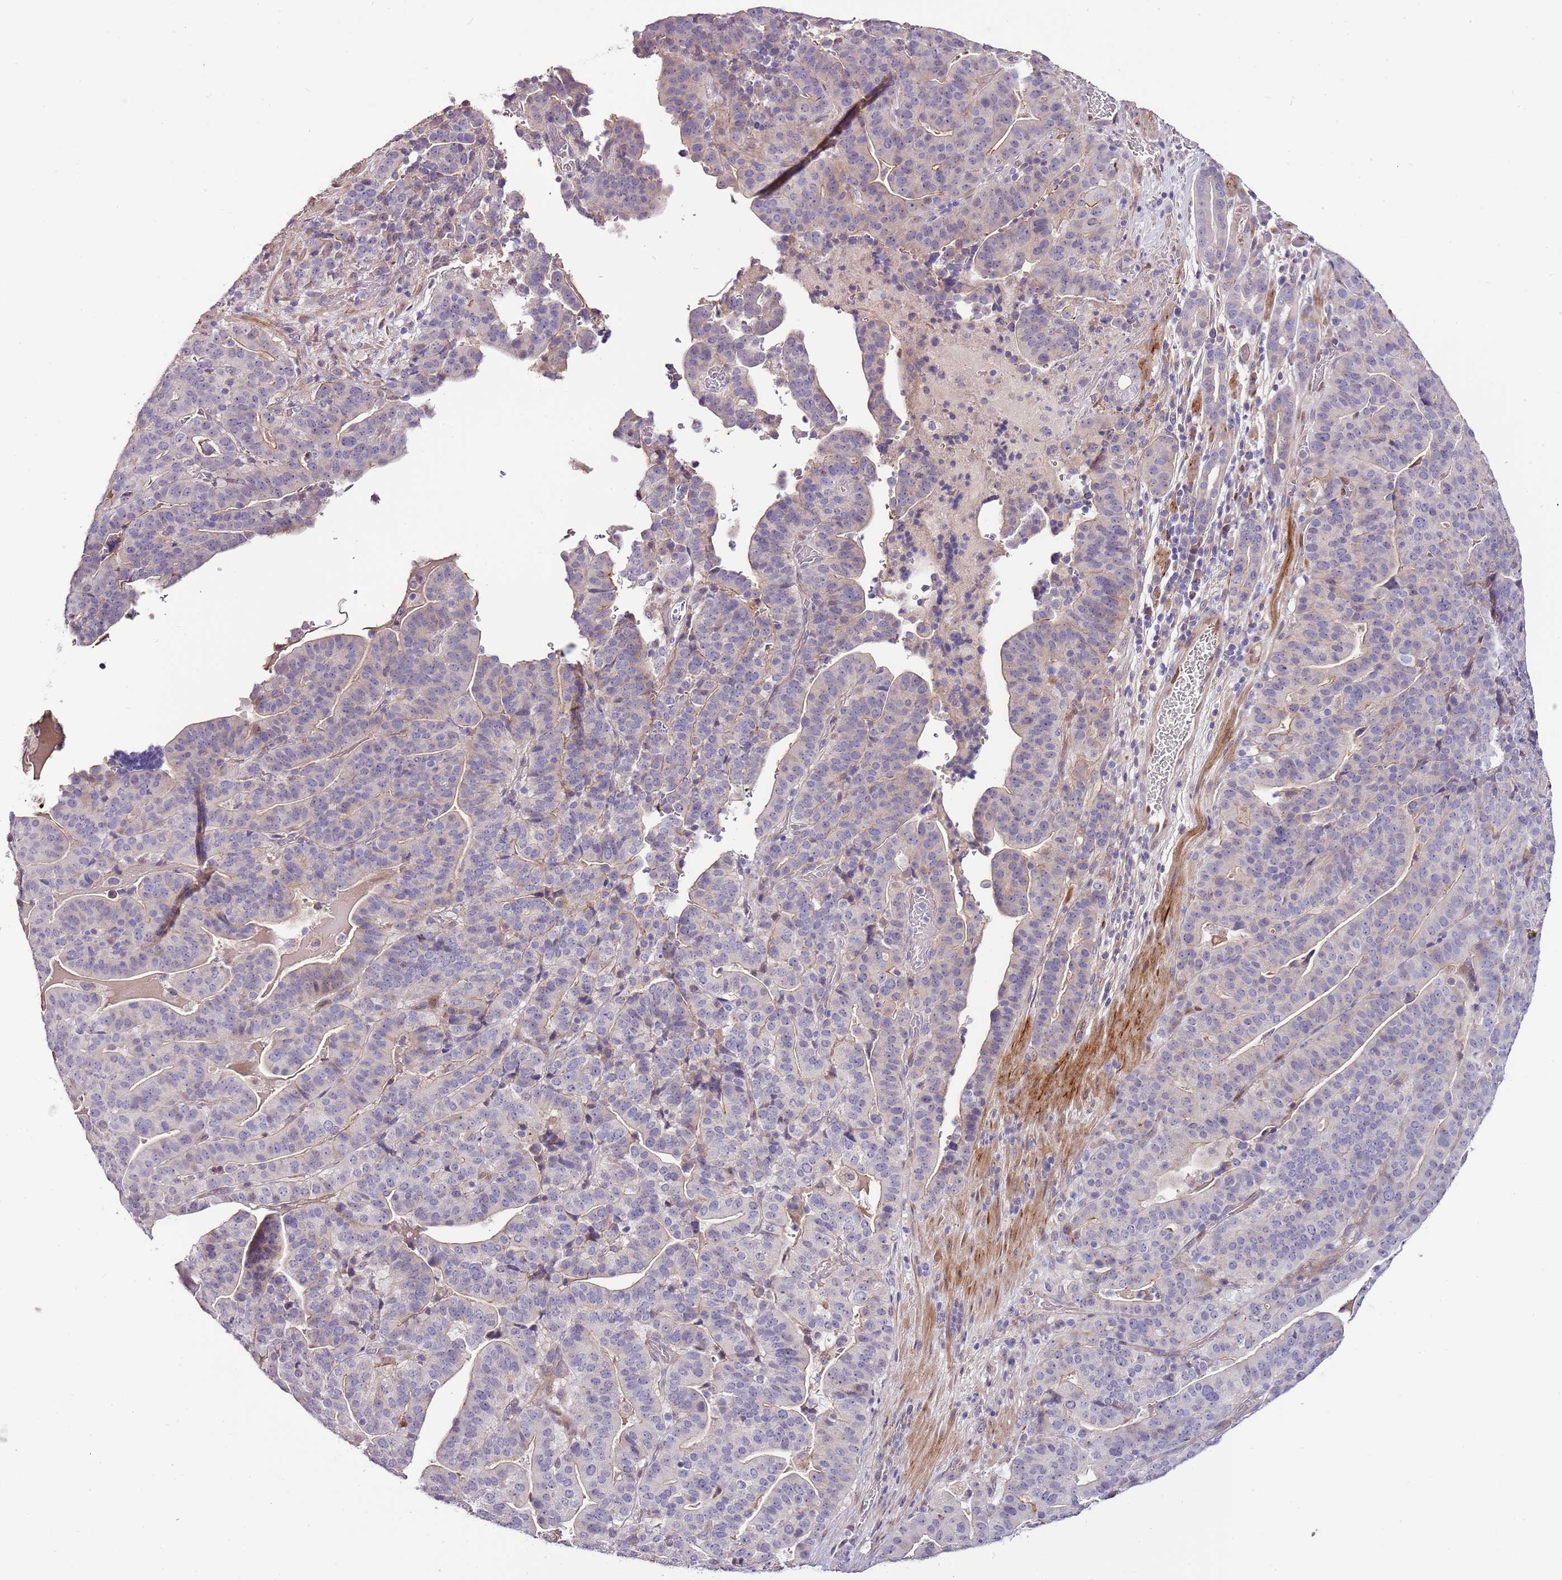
{"staining": {"intensity": "weak", "quantity": "25%-75%", "location": "cytoplasmic/membranous"}, "tissue": "stomach cancer", "cell_type": "Tumor cells", "image_type": "cancer", "snomed": [{"axis": "morphology", "description": "Adenocarcinoma, NOS"}, {"axis": "topography", "description": "Stomach"}], "caption": "The image displays a brown stain indicating the presence of a protein in the cytoplasmic/membranous of tumor cells in adenocarcinoma (stomach).", "gene": "NKX2-3", "patient": {"sex": "male", "age": 48}}